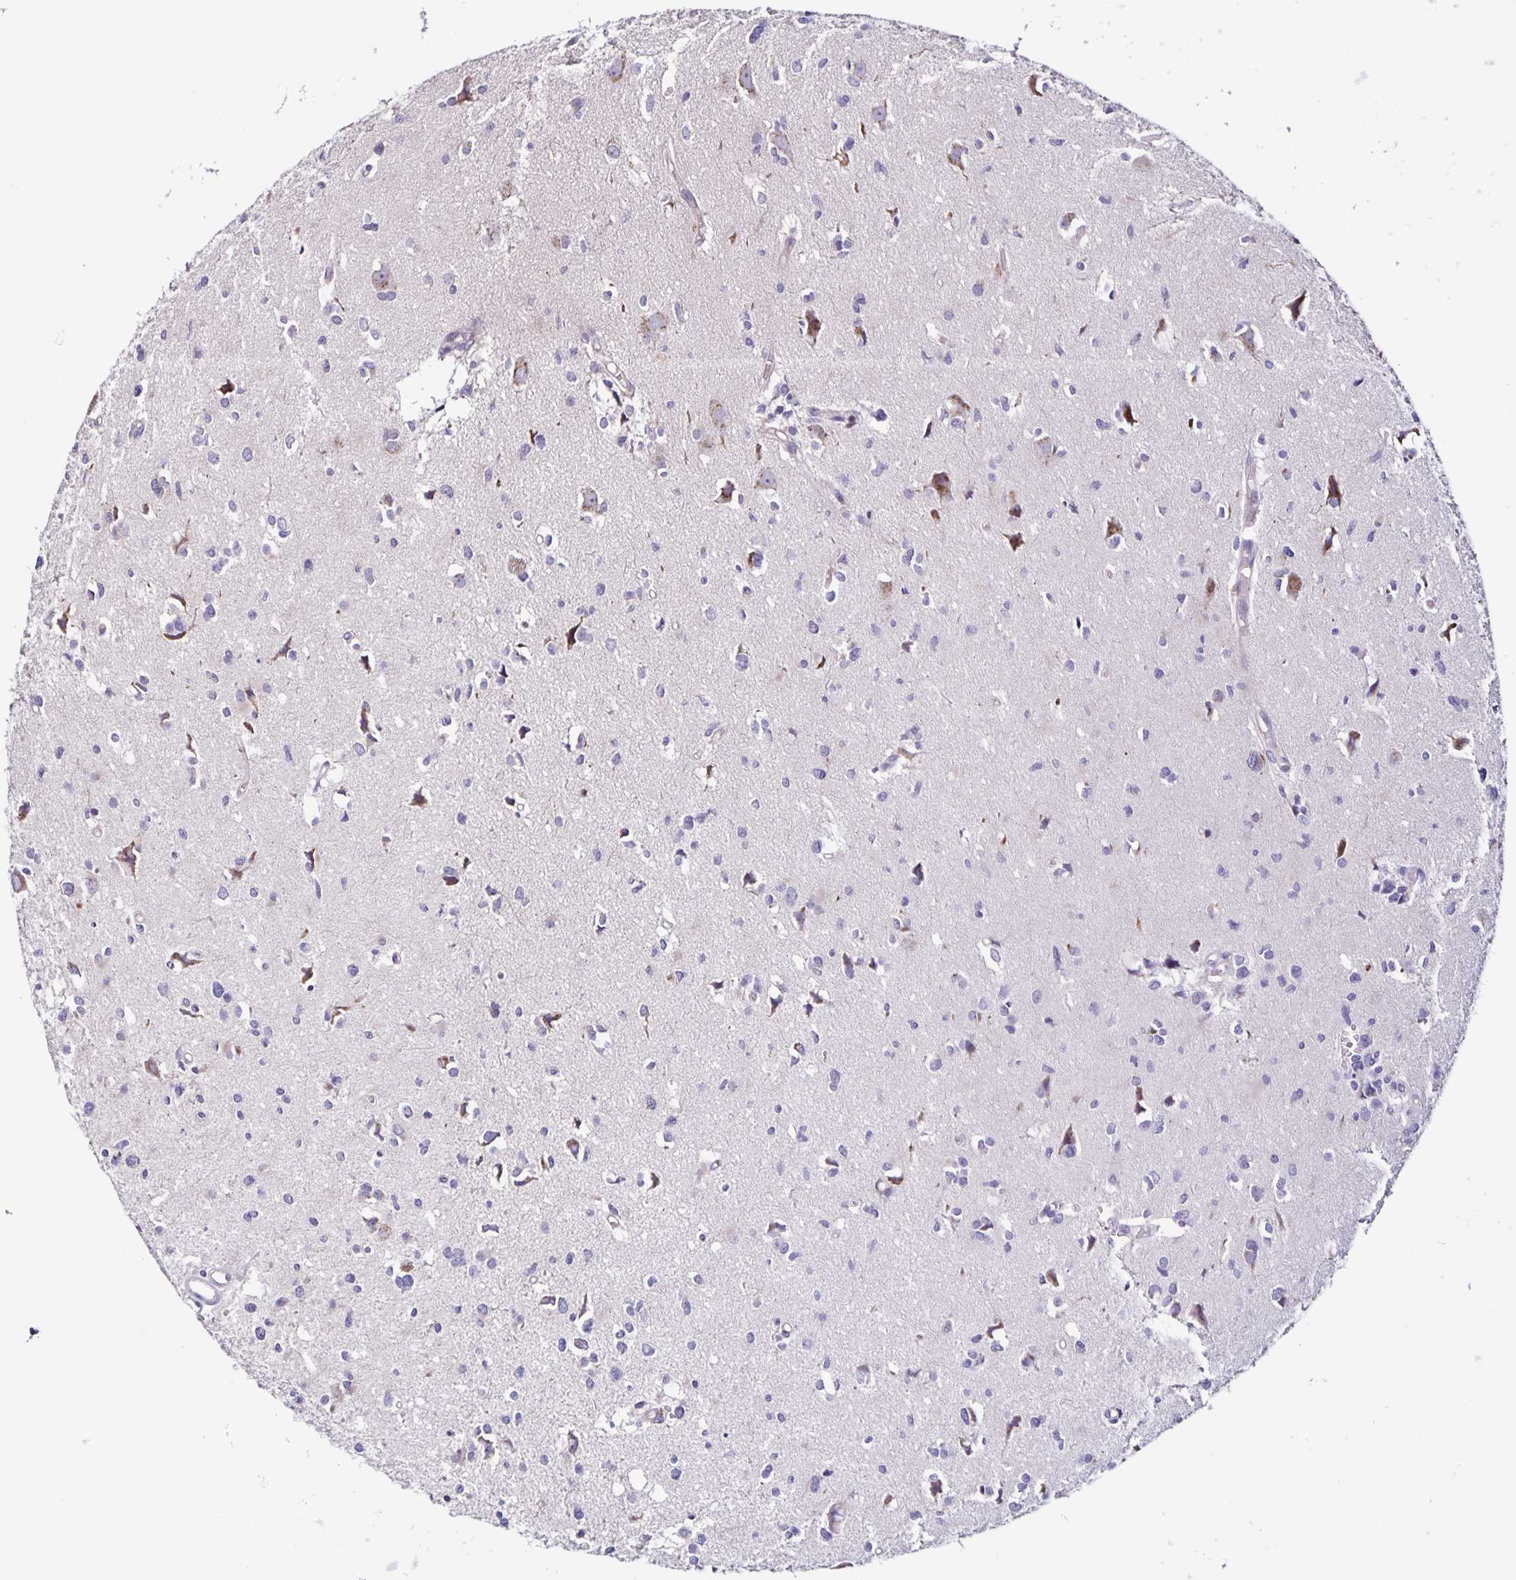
{"staining": {"intensity": "negative", "quantity": "none", "location": "none"}, "tissue": "glioma", "cell_type": "Tumor cells", "image_type": "cancer", "snomed": [{"axis": "morphology", "description": "Glioma, malignant, High grade"}, {"axis": "topography", "description": "Brain"}], "caption": "Immunohistochemistry (IHC) photomicrograph of human glioma stained for a protein (brown), which displays no staining in tumor cells. (Immunohistochemistry, brightfield microscopy, high magnification).", "gene": "RNFT2", "patient": {"sex": "male", "age": 23}}